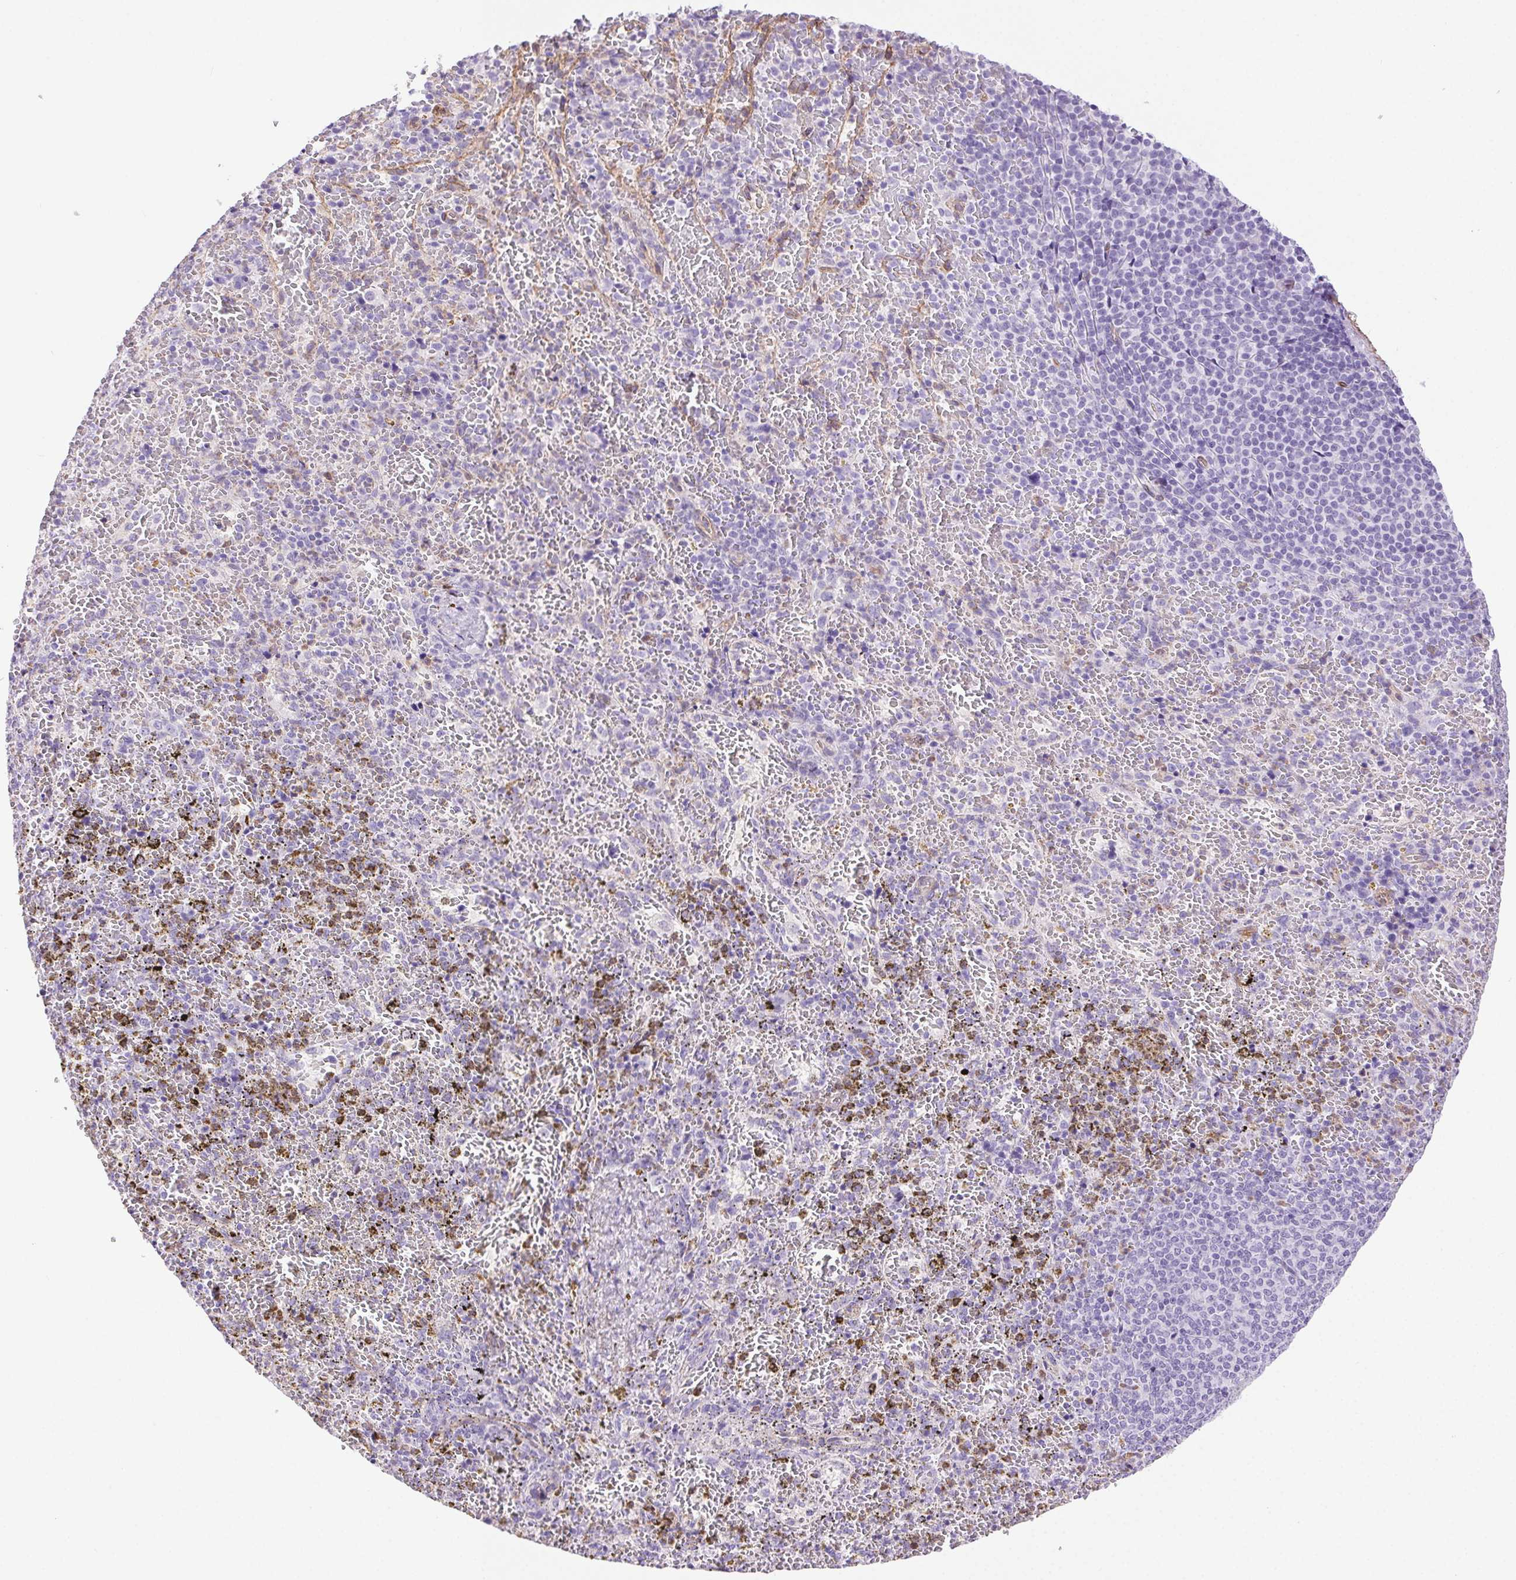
{"staining": {"intensity": "negative", "quantity": "none", "location": "none"}, "tissue": "spleen", "cell_type": "Cells in red pulp", "image_type": "normal", "snomed": [{"axis": "morphology", "description": "Normal tissue, NOS"}, {"axis": "topography", "description": "Spleen"}], "caption": "Immunohistochemical staining of unremarkable human spleen shows no significant staining in cells in red pulp.", "gene": "SHCBP1L", "patient": {"sex": "female", "age": 50}}